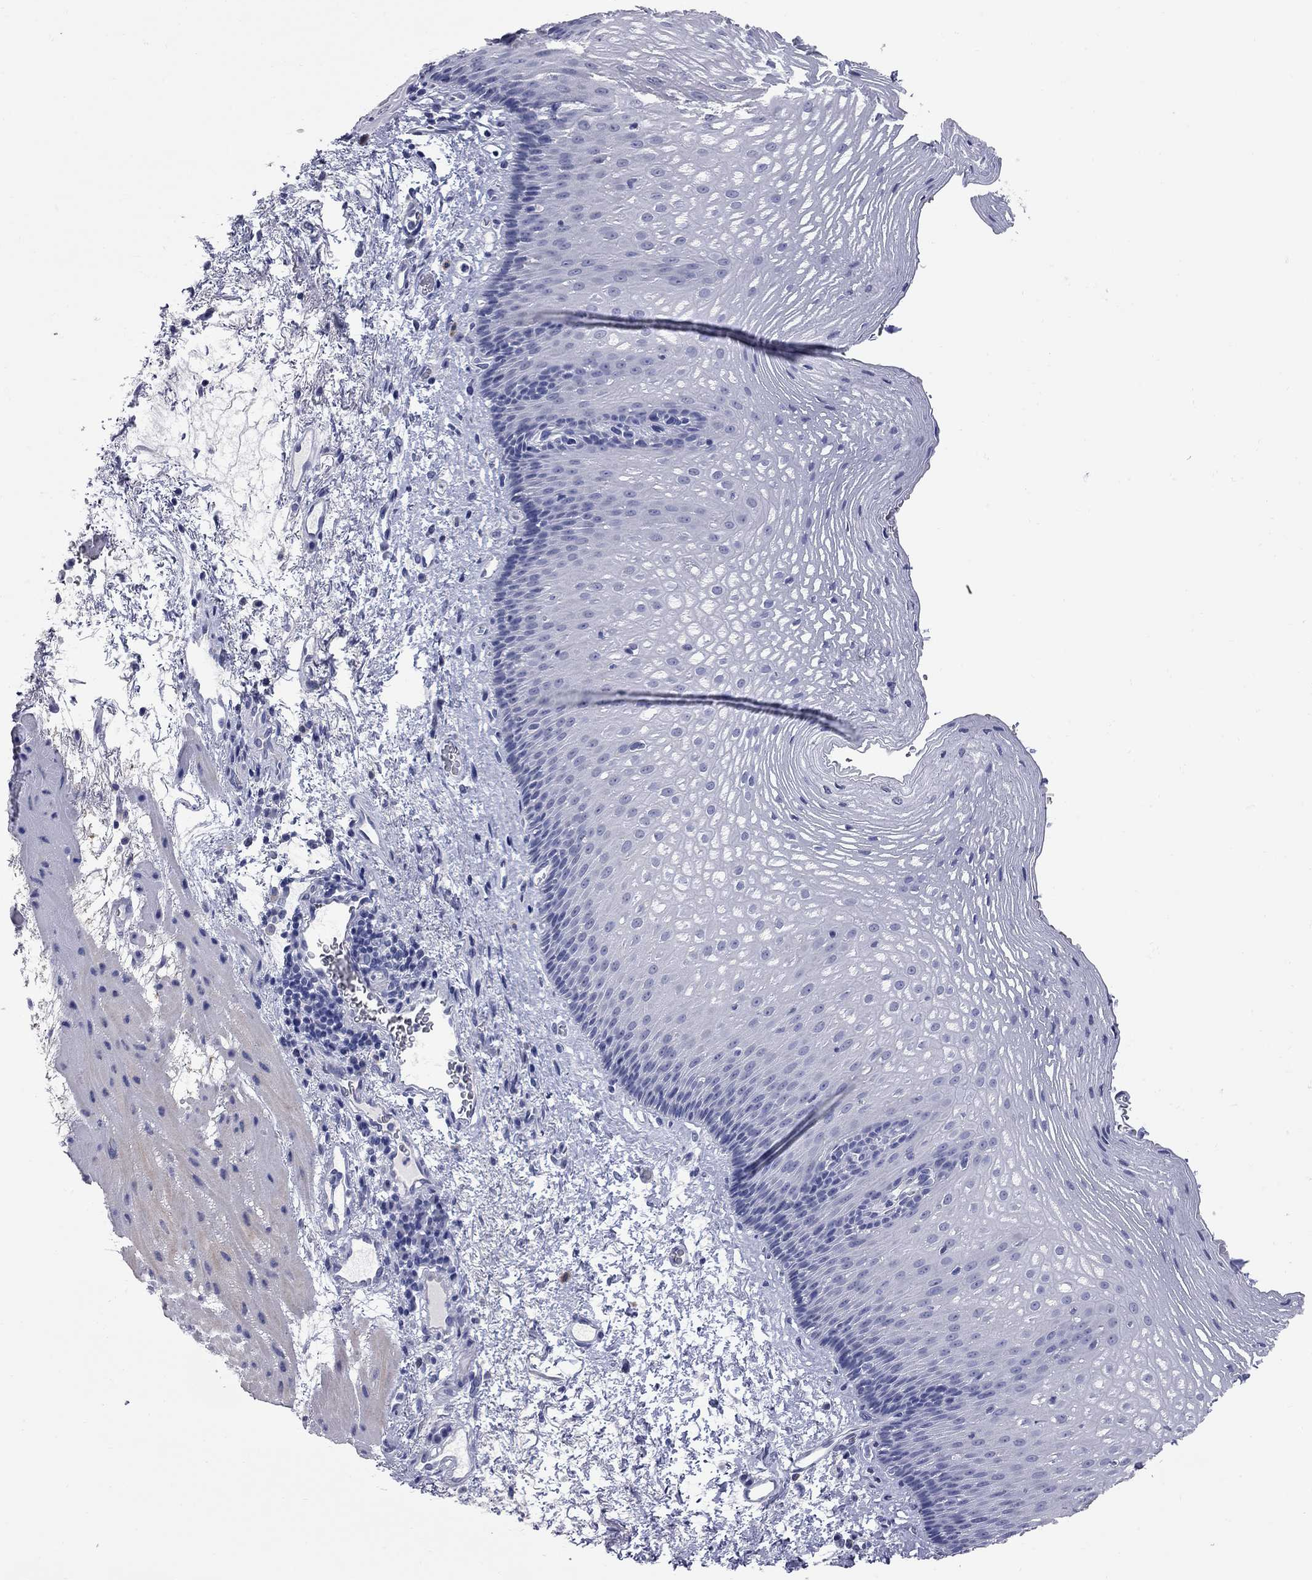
{"staining": {"intensity": "negative", "quantity": "none", "location": "none"}, "tissue": "esophagus", "cell_type": "Squamous epithelial cells", "image_type": "normal", "snomed": [{"axis": "morphology", "description": "Normal tissue, NOS"}, {"axis": "topography", "description": "Esophagus"}], "caption": "A high-resolution histopathology image shows immunohistochemistry staining of unremarkable esophagus, which exhibits no significant staining in squamous epithelial cells.", "gene": "FAM221B", "patient": {"sex": "male", "age": 76}}